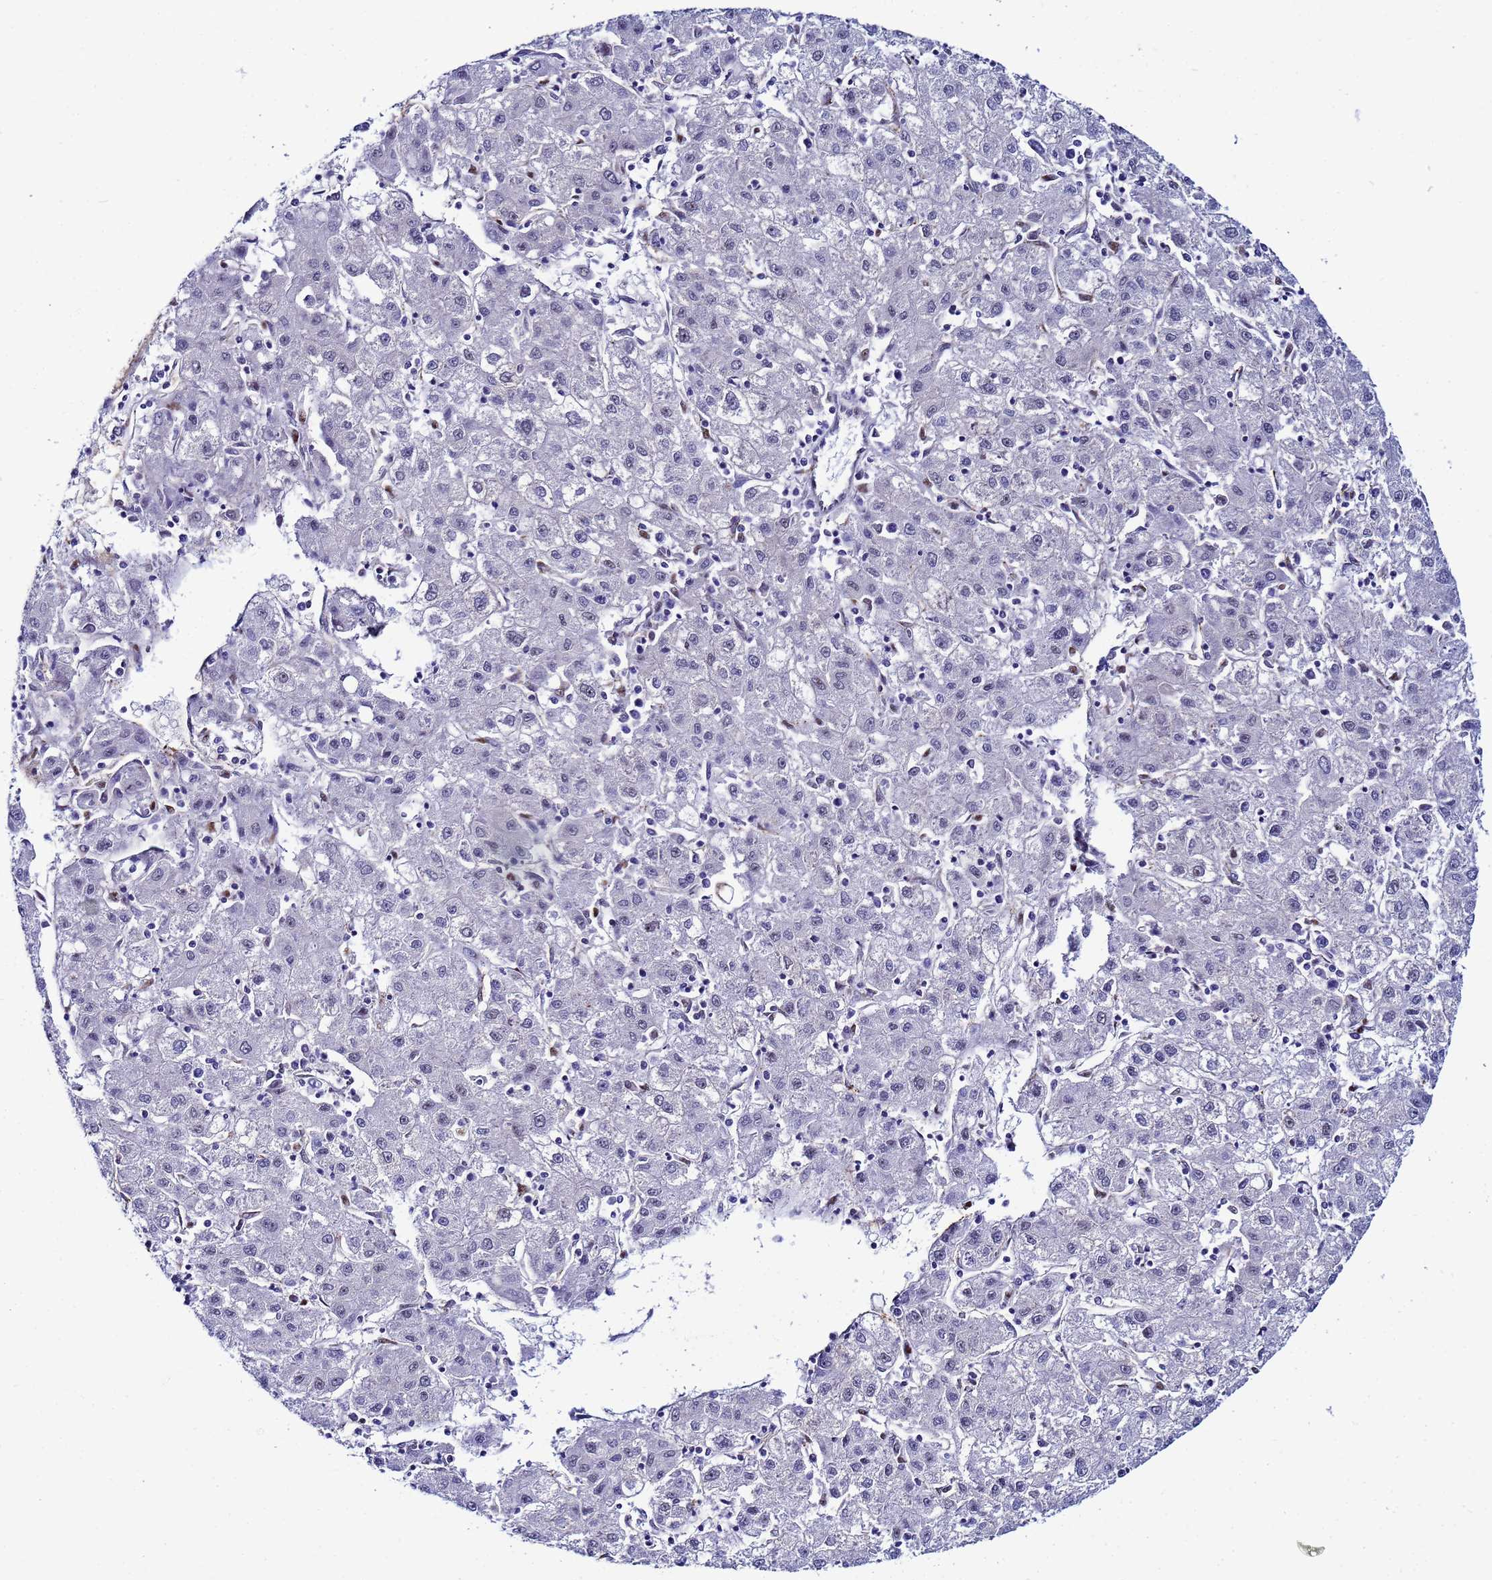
{"staining": {"intensity": "negative", "quantity": "none", "location": "none"}, "tissue": "liver cancer", "cell_type": "Tumor cells", "image_type": "cancer", "snomed": [{"axis": "morphology", "description": "Carcinoma, Hepatocellular, NOS"}, {"axis": "topography", "description": "Liver"}], "caption": "DAB (3,3'-diaminobenzidine) immunohistochemical staining of human liver cancer (hepatocellular carcinoma) shows no significant staining in tumor cells.", "gene": "SLC25A37", "patient": {"sex": "male", "age": 72}}